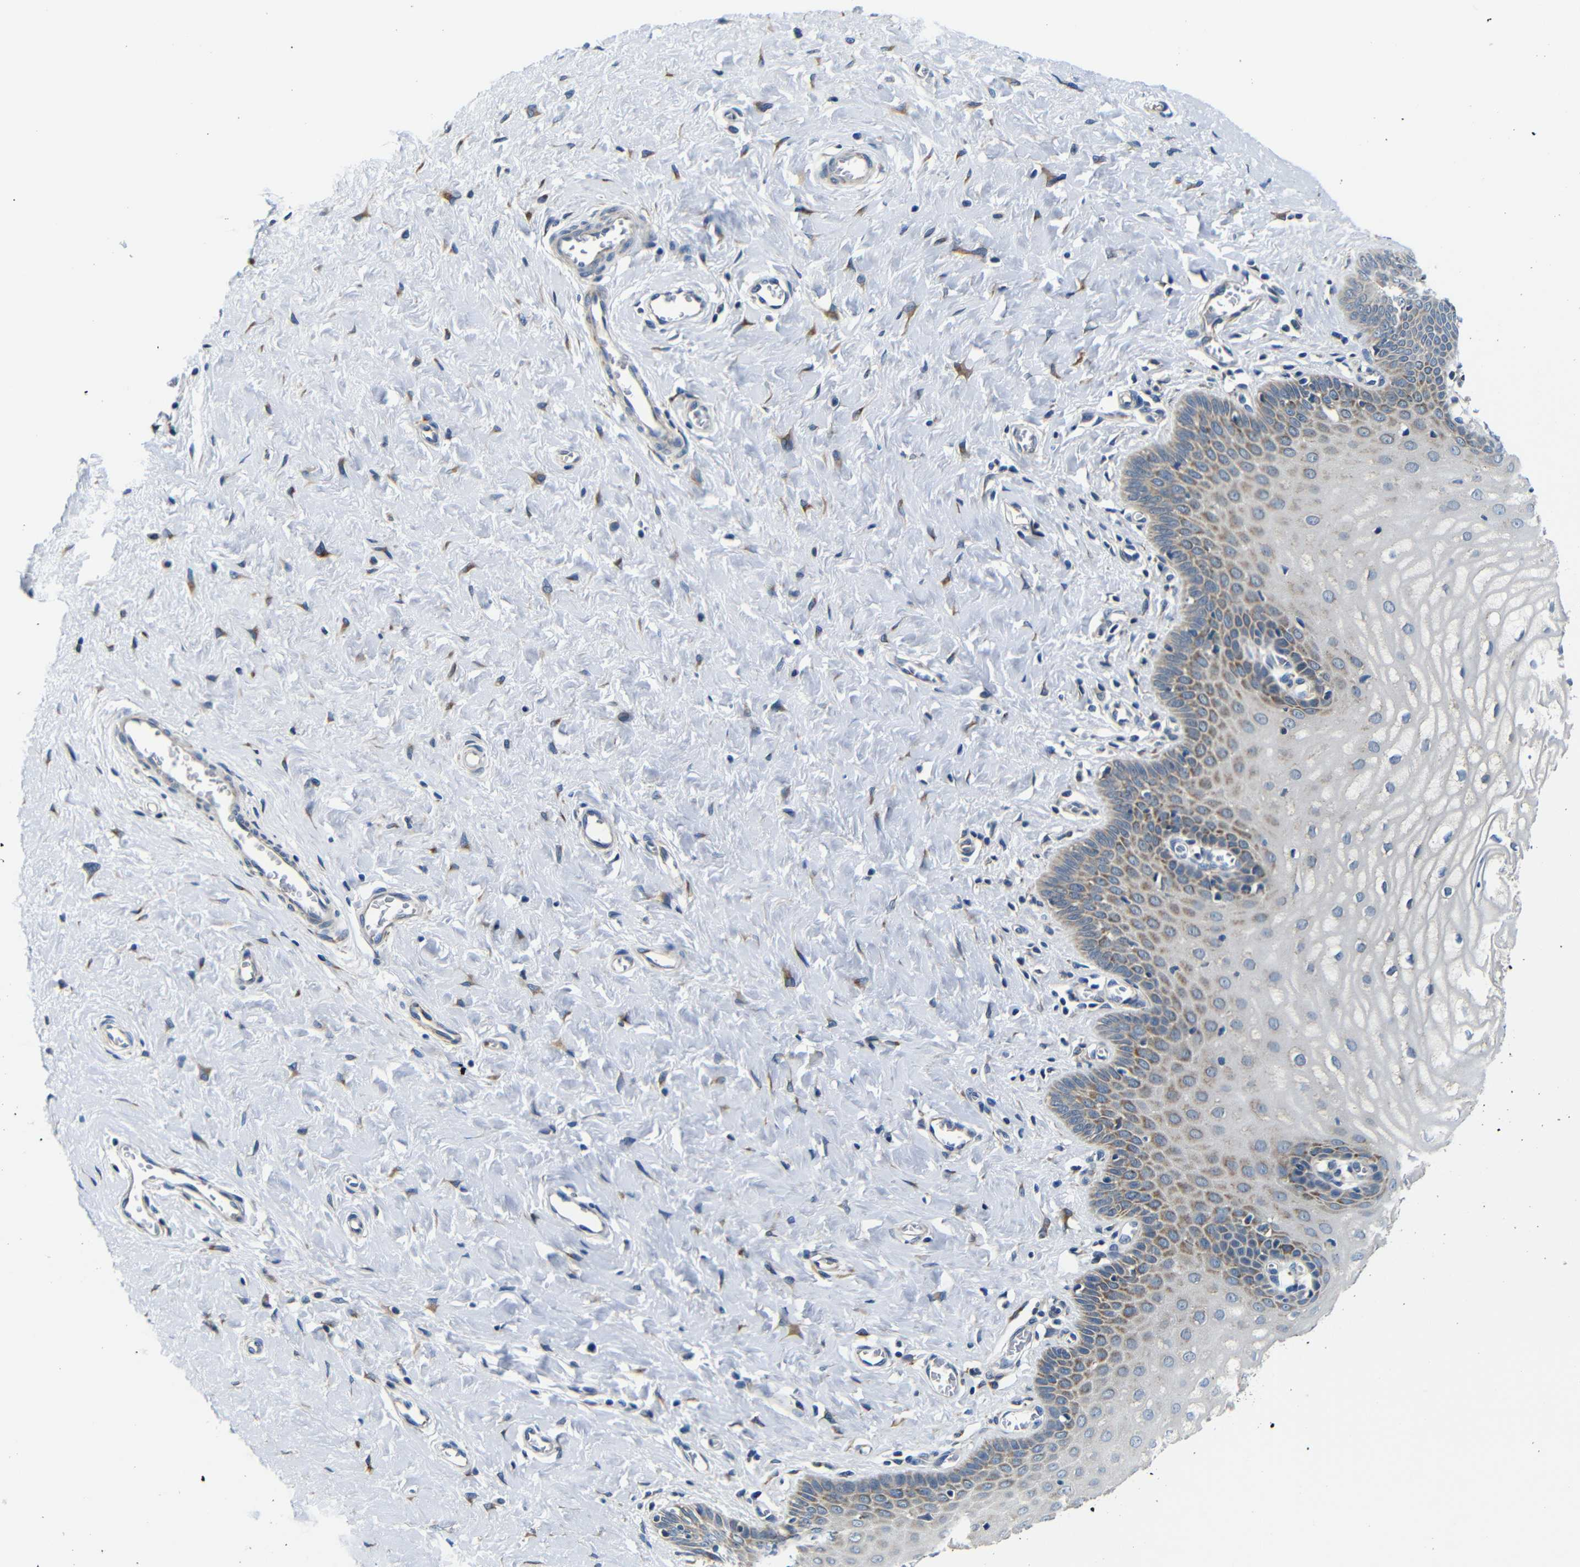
{"staining": {"intensity": "moderate", "quantity": "<25%", "location": "cytoplasmic/membranous"}, "tissue": "cervix", "cell_type": "Squamous epithelial cells", "image_type": "normal", "snomed": [{"axis": "morphology", "description": "Normal tissue, NOS"}, {"axis": "topography", "description": "Cervix"}], "caption": "Moderate cytoplasmic/membranous expression for a protein is appreciated in approximately <25% of squamous epithelial cells of normal cervix using immunohistochemistry.", "gene": "FKBP14", "patient": {"sex": "female", "age": 55}}